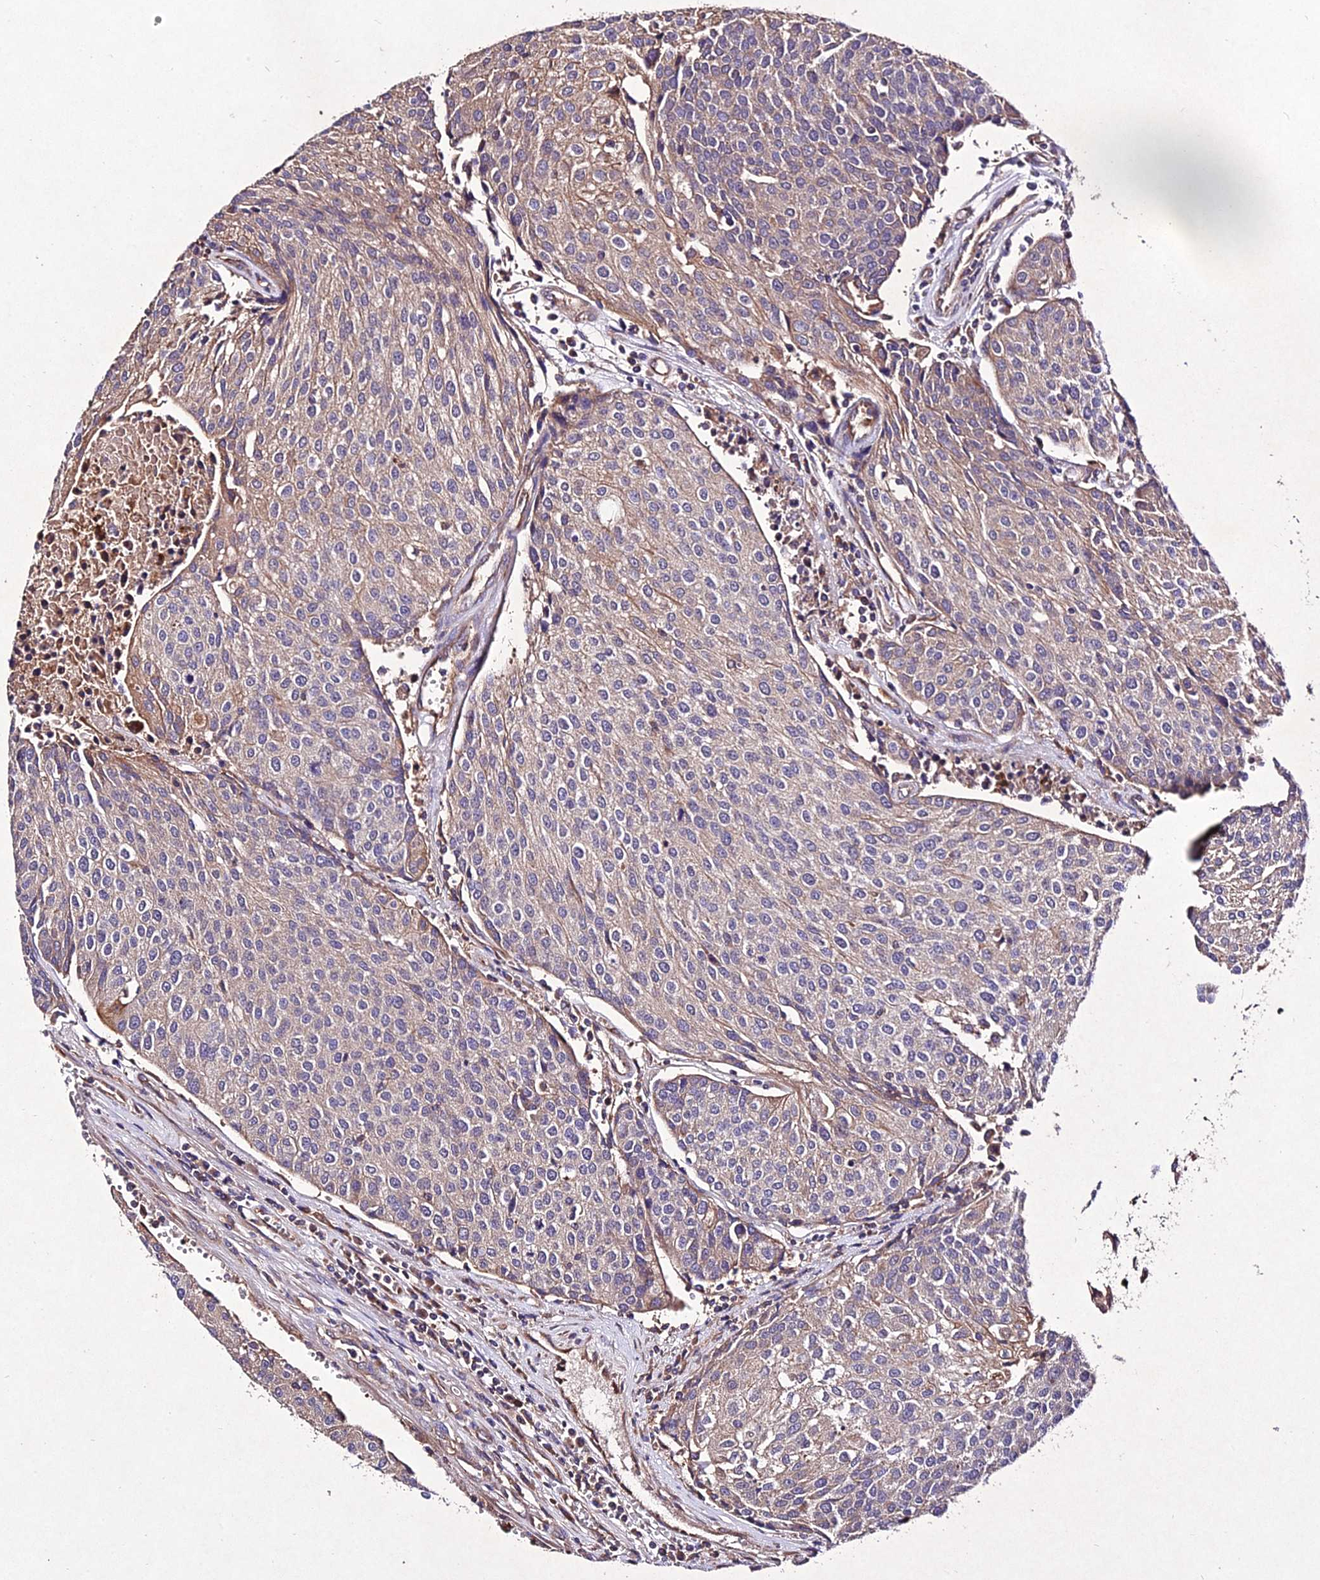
{"staining": {"intensity": "moderate", "quantity": "<25%", "location": "cytoplasmic/membranous"}, "tissue": "urothelial cancer", "cell_type": "Tumor cells", "image_type": "cancer", "snomed": [{"axis": "morphology", "description": "Urothelial carcinoma, High grade"}, {"axis": "topography", "description": "Urinary bladder"}], "caption": "Protein expression analysis of human urothelial cancer reveals moderate cytoplasmic/membranous positivity in about <25% of tumor cells.", "gene": "AP3M2", "patient": {"sex": "female", "age": 85}}